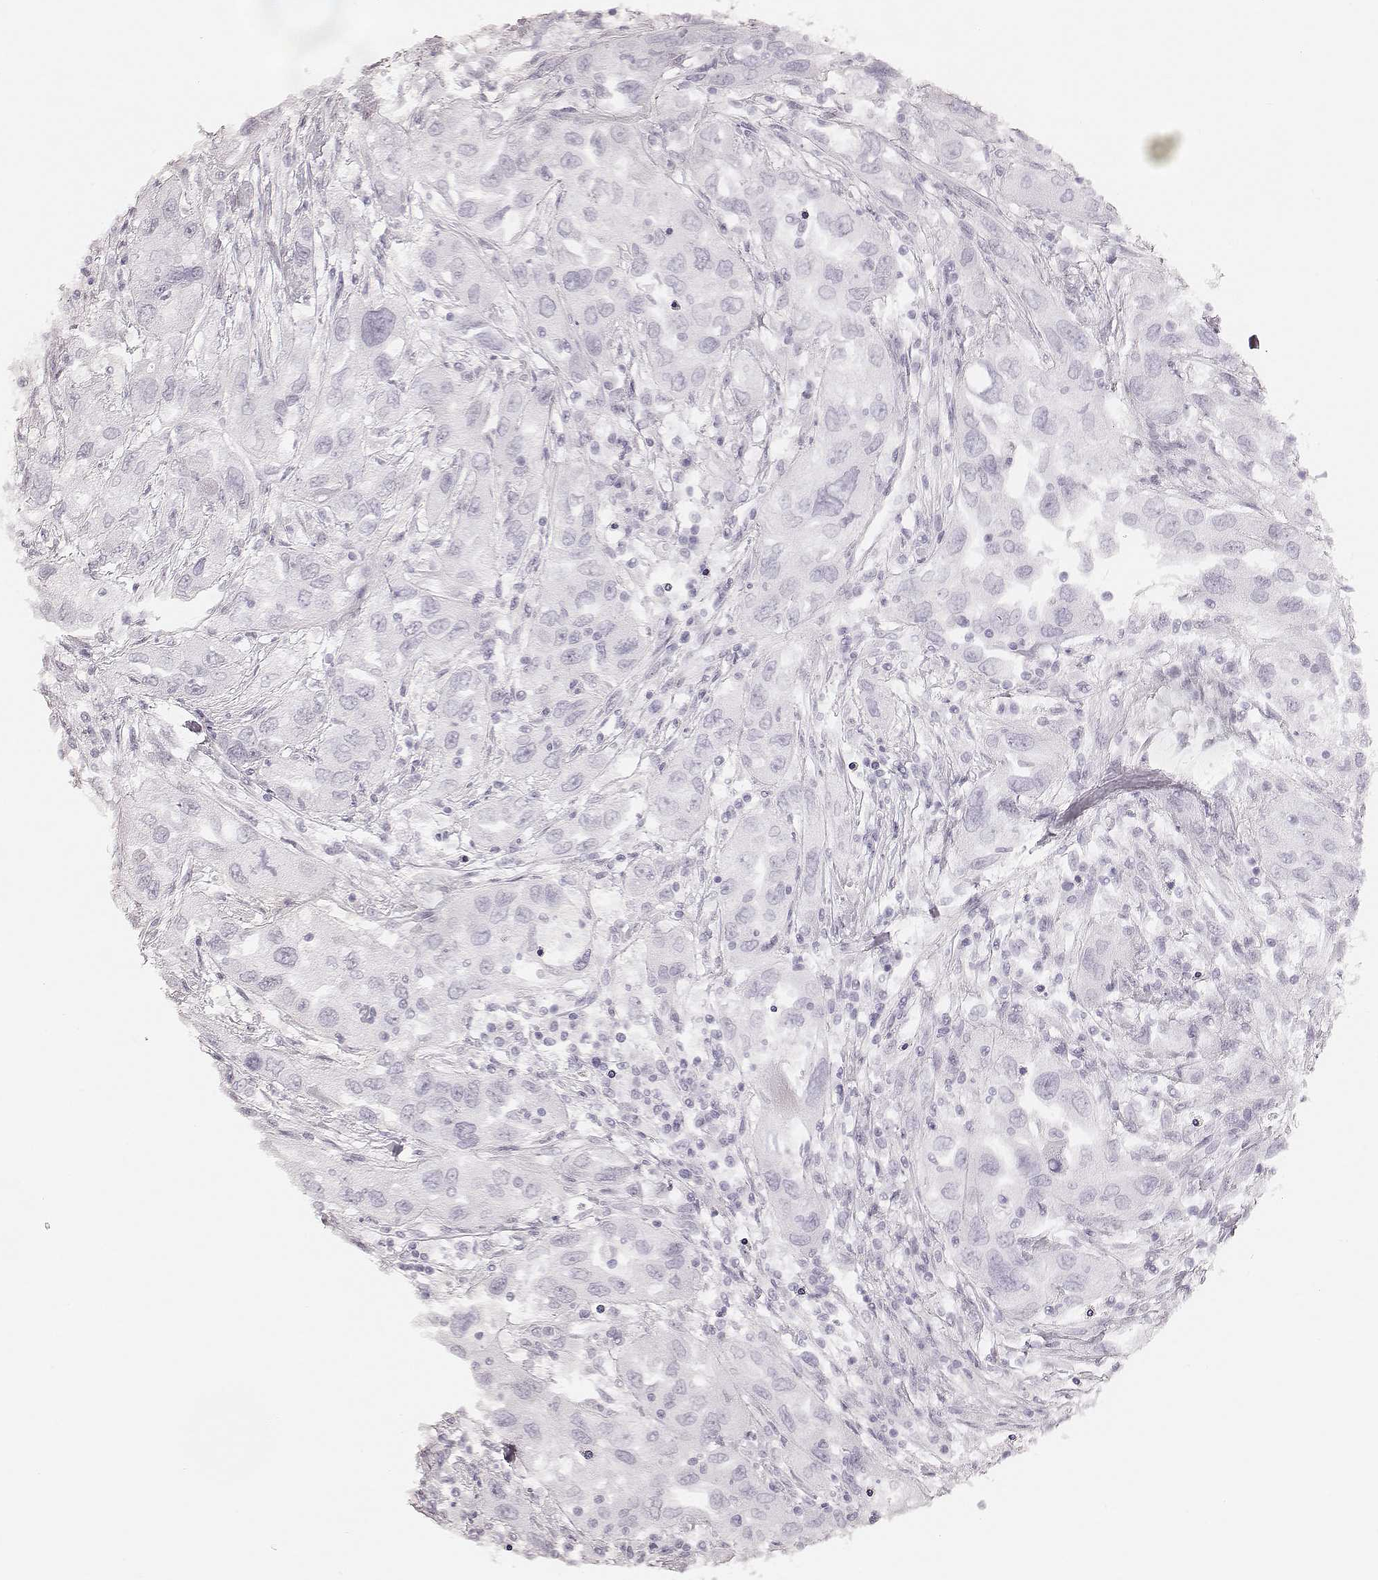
{"staining": {"intensity": "negative", "quantity": "none", "location": "none"}, "tissue": "urothelial cancer", "cell_type": "Tumor cells", "image_type": "cancer", "snomed": [{"axis": "morphology", "description": "Urothelial carcinoma, High grade"}, {"axis": "topography", "description": "Urinary bladder"}], "caption": "This image is of urothelial cancer stained with IHC to label a protein in brown with the nuclei are counter-stained blue. There is no expression in tumor cells. (DAB (3,3'-diaminobenzidine) immunohistochemistry (IHC), high magnification).", "gene": "GORASP2", "patient": {"sex": "male", "age": 76}}